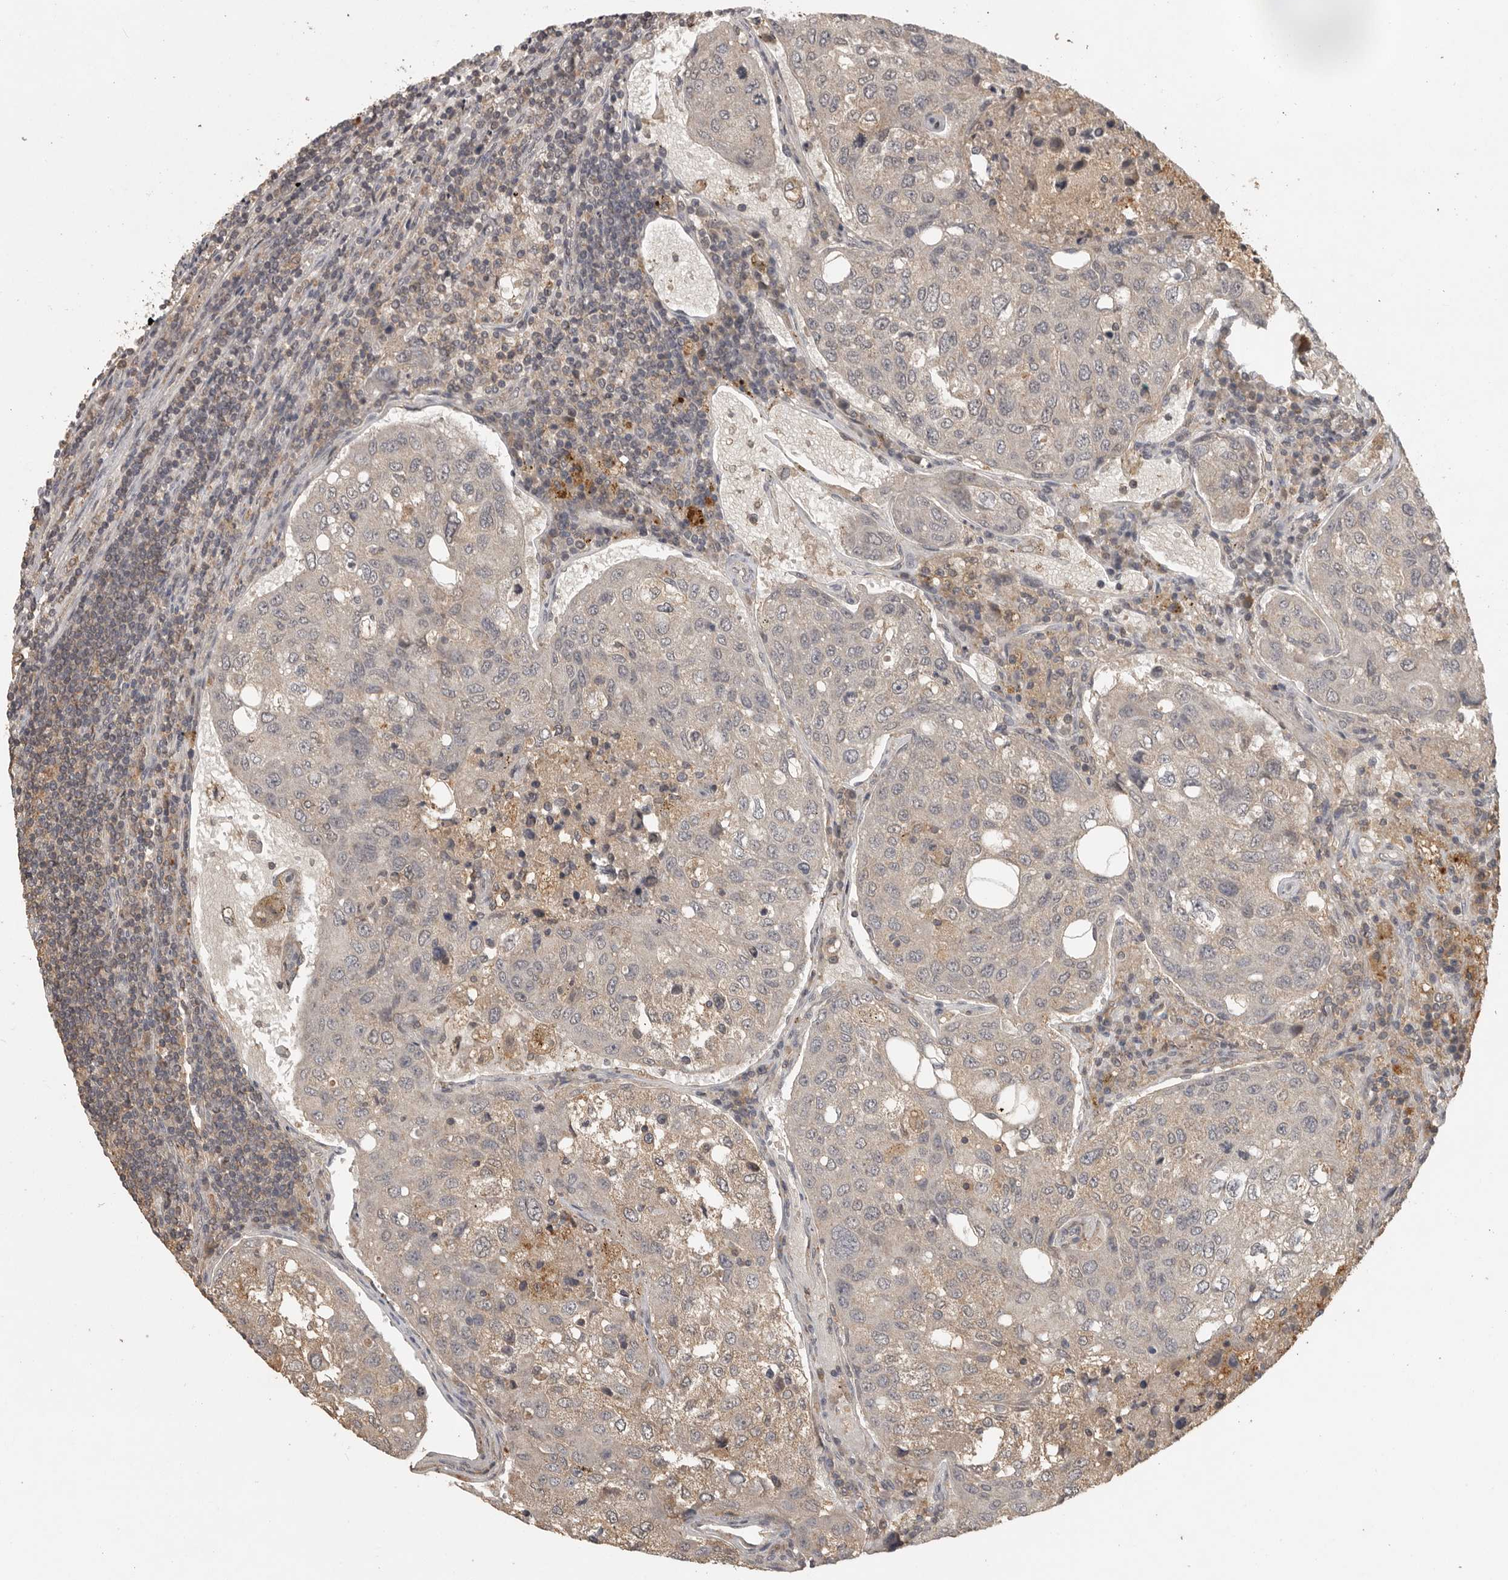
{"staining": {"intensity": "weak", "quantity": "<25%", "location": "cytoplasmic/membranous"}, "tissue": "urothelial cancer", "cell_type": "Tumor cells", "image_type": "cancer", "snomed": [{"axis": "morphology", "description": "Urothelial carcinoma, High grade"}, {"axis": "topography", "description": "Lymph node"}, {"axis": "topography", "description": "Urinary bladder"}], "caption": "Tumor cells show no significant protein staining in urothelial cancer.", "gene": "ADAMTS4", "patient": {"sex": "male", "age": 51}}